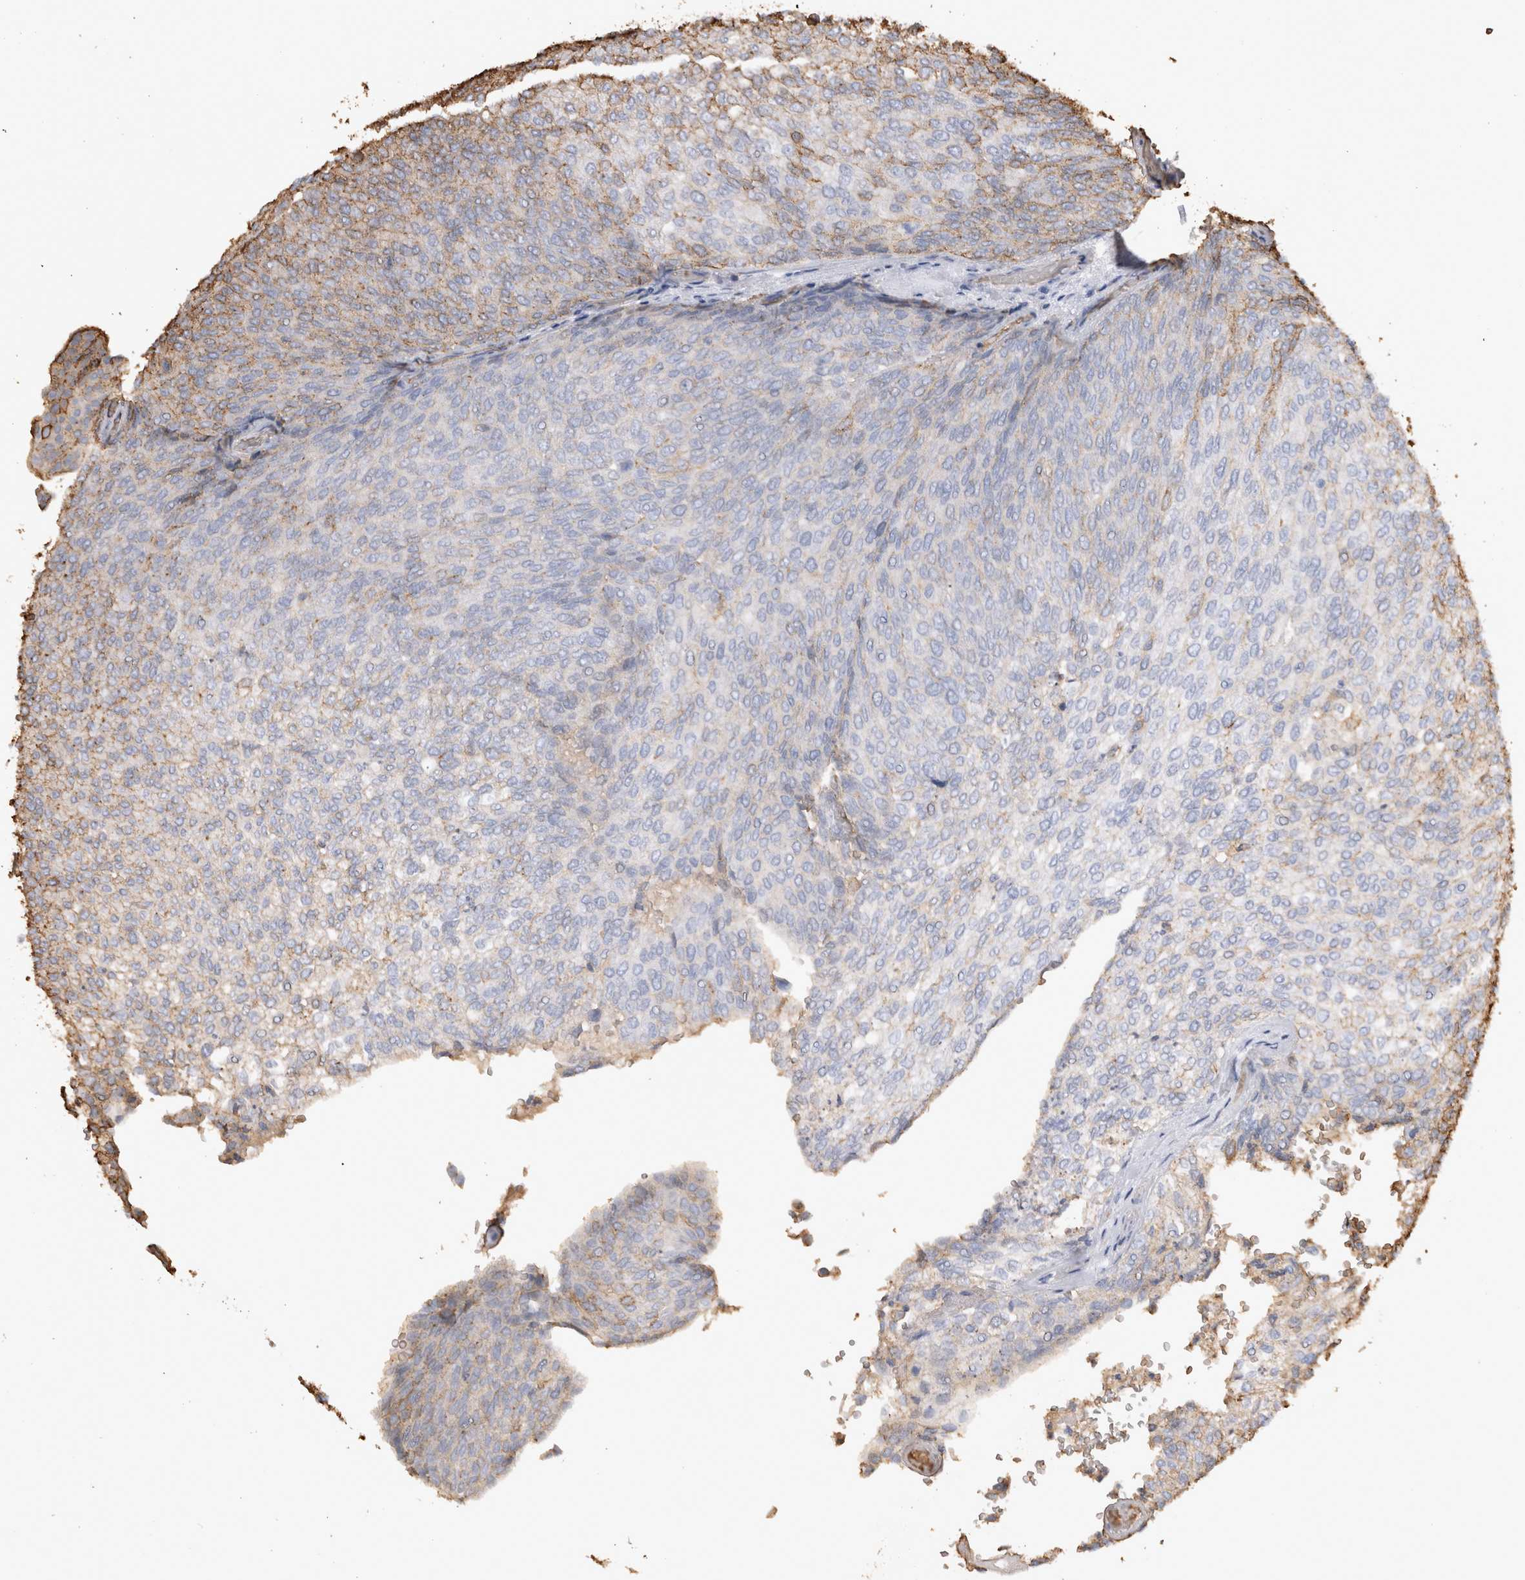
{"staining": {"intensity": "moderate", "quantity": "<25%", "location": "cytoplasmic/membranous"}, "tissue": "urothelial cancer", "cell_type": "Tumor cells", "image_type": "cancer", "snomed": [{"axis": "morphology", "description": "Urothelial carcinoma, Low grade"}, {"axis": "topography", "description": "Urinary bladder"}], "caption": "Urothelial carcinoma (low-grade) was stained to show a protein in brown. There is low levels of moderate cytoplasmic/membranous staining in approximately <25% of tumor cells. Immunohistochemistry stains the protein of interest in brown and the nuclei are stained blue.", "gene": "IL17RC", "patient": {"sex": "female", "age": 79}}